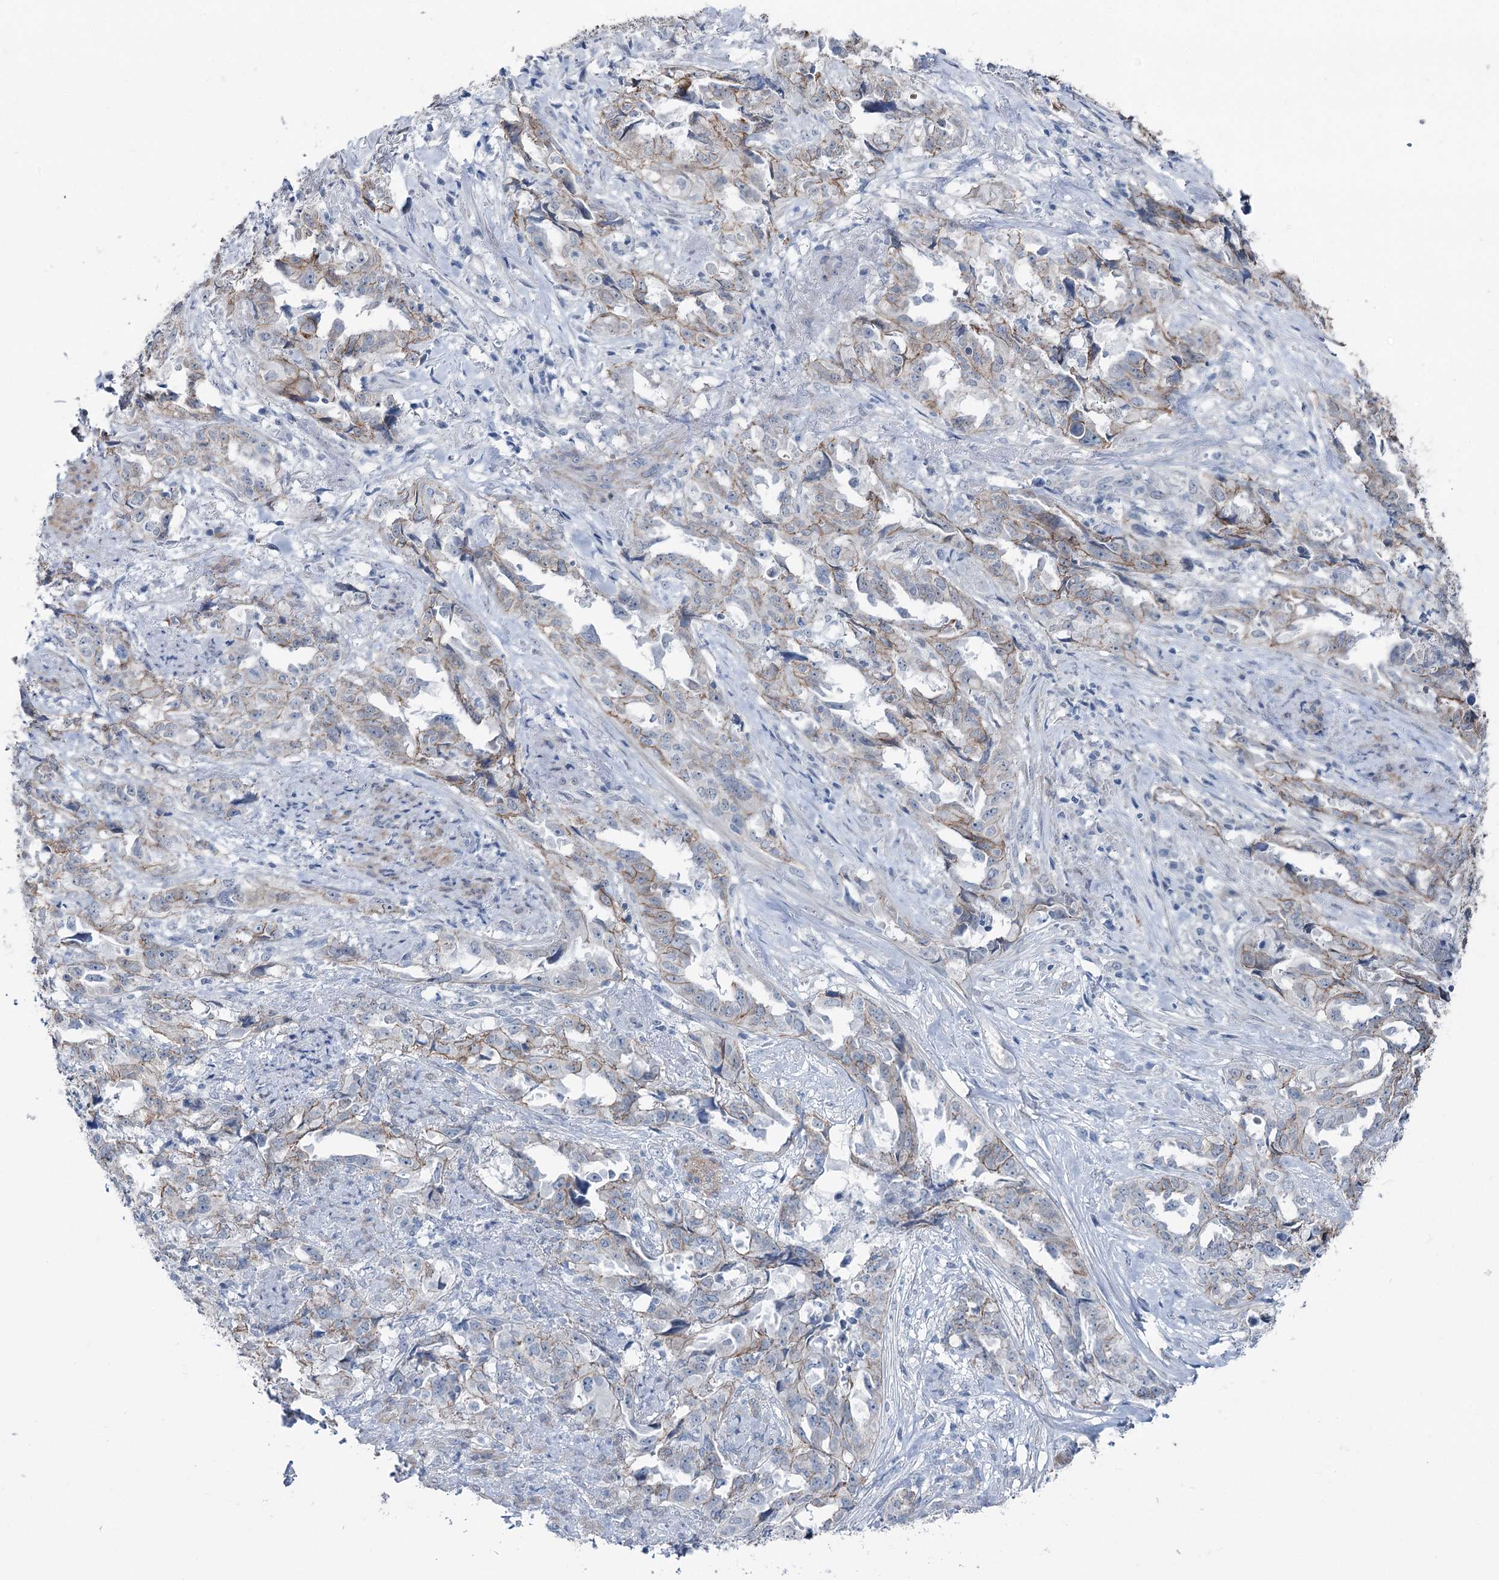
{"staining": {"intensity": "moderate", "quantity": "25%-75%", "location": "cytoplasmic/membranous"}, "tissue": "endometrial cancer", "cell_type": "Tumor cells", "image_type": "cancer", "snomed": [{"axis": "morphology", "description": "Adenocarcinoma, NOS"}, {"axis": "topography", "description": "Endometrium"}], "caption": "Immunohistochemistry (IHC) micrograph of human adenocarcinoma (endometrial) stained for a protein (brown), which displays medium levels of moderate cytoplasmic/membranous staining in approximately 25%-75% of tumor cells.", "gene": "FAM120B", "patient": {"sex": "female", "age": 65}}